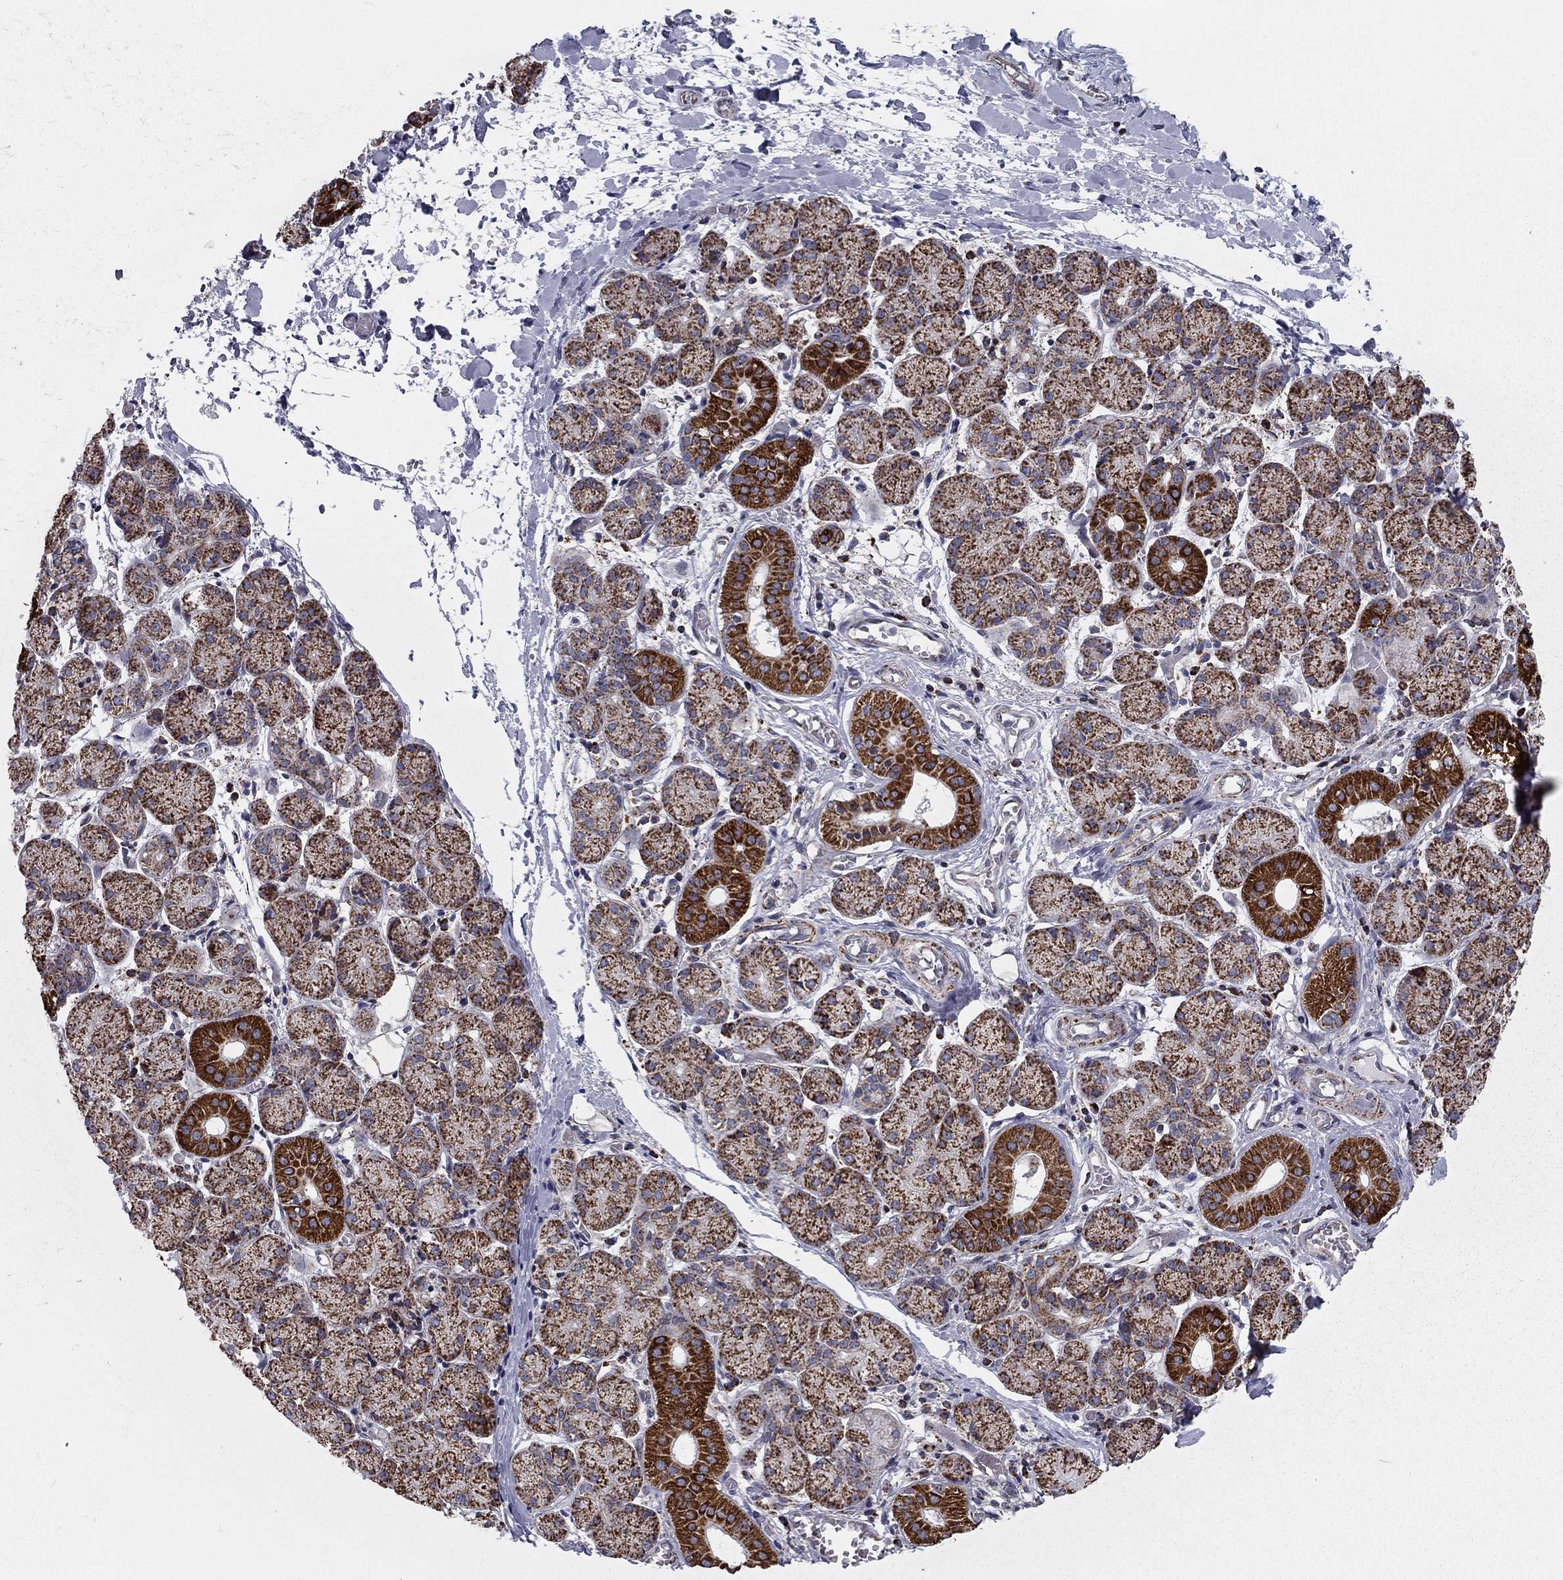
{"staining": {"intensity": "strong", "quantity": "25%-75%", "location": "cytoplasmic/membranous"}, "tissue": "salivary gland", "cell_type": "Glandular cells", "image_type": "normal", "snomed": [{"axis": "morphology", "description": "Normal tissue, NOS"}, {"axis": "topography", "description": "Salivary gland"}, {"axis": "topography", "description": "Peripheral nerve tissue"}], "caption": "Immunohistochemical staining of unremarkable human salivary gland demonstrates strong cytoplasmic/membranous protein positivity in approximately 25%-75% of glandular cells. The staining is performed using DAB brown chromogen to label protein expression. The nuclei are counter-stained blue using hematoxylin.", "gene": "NDUFV1", "patient": {"sex": "female", "age": 24}}